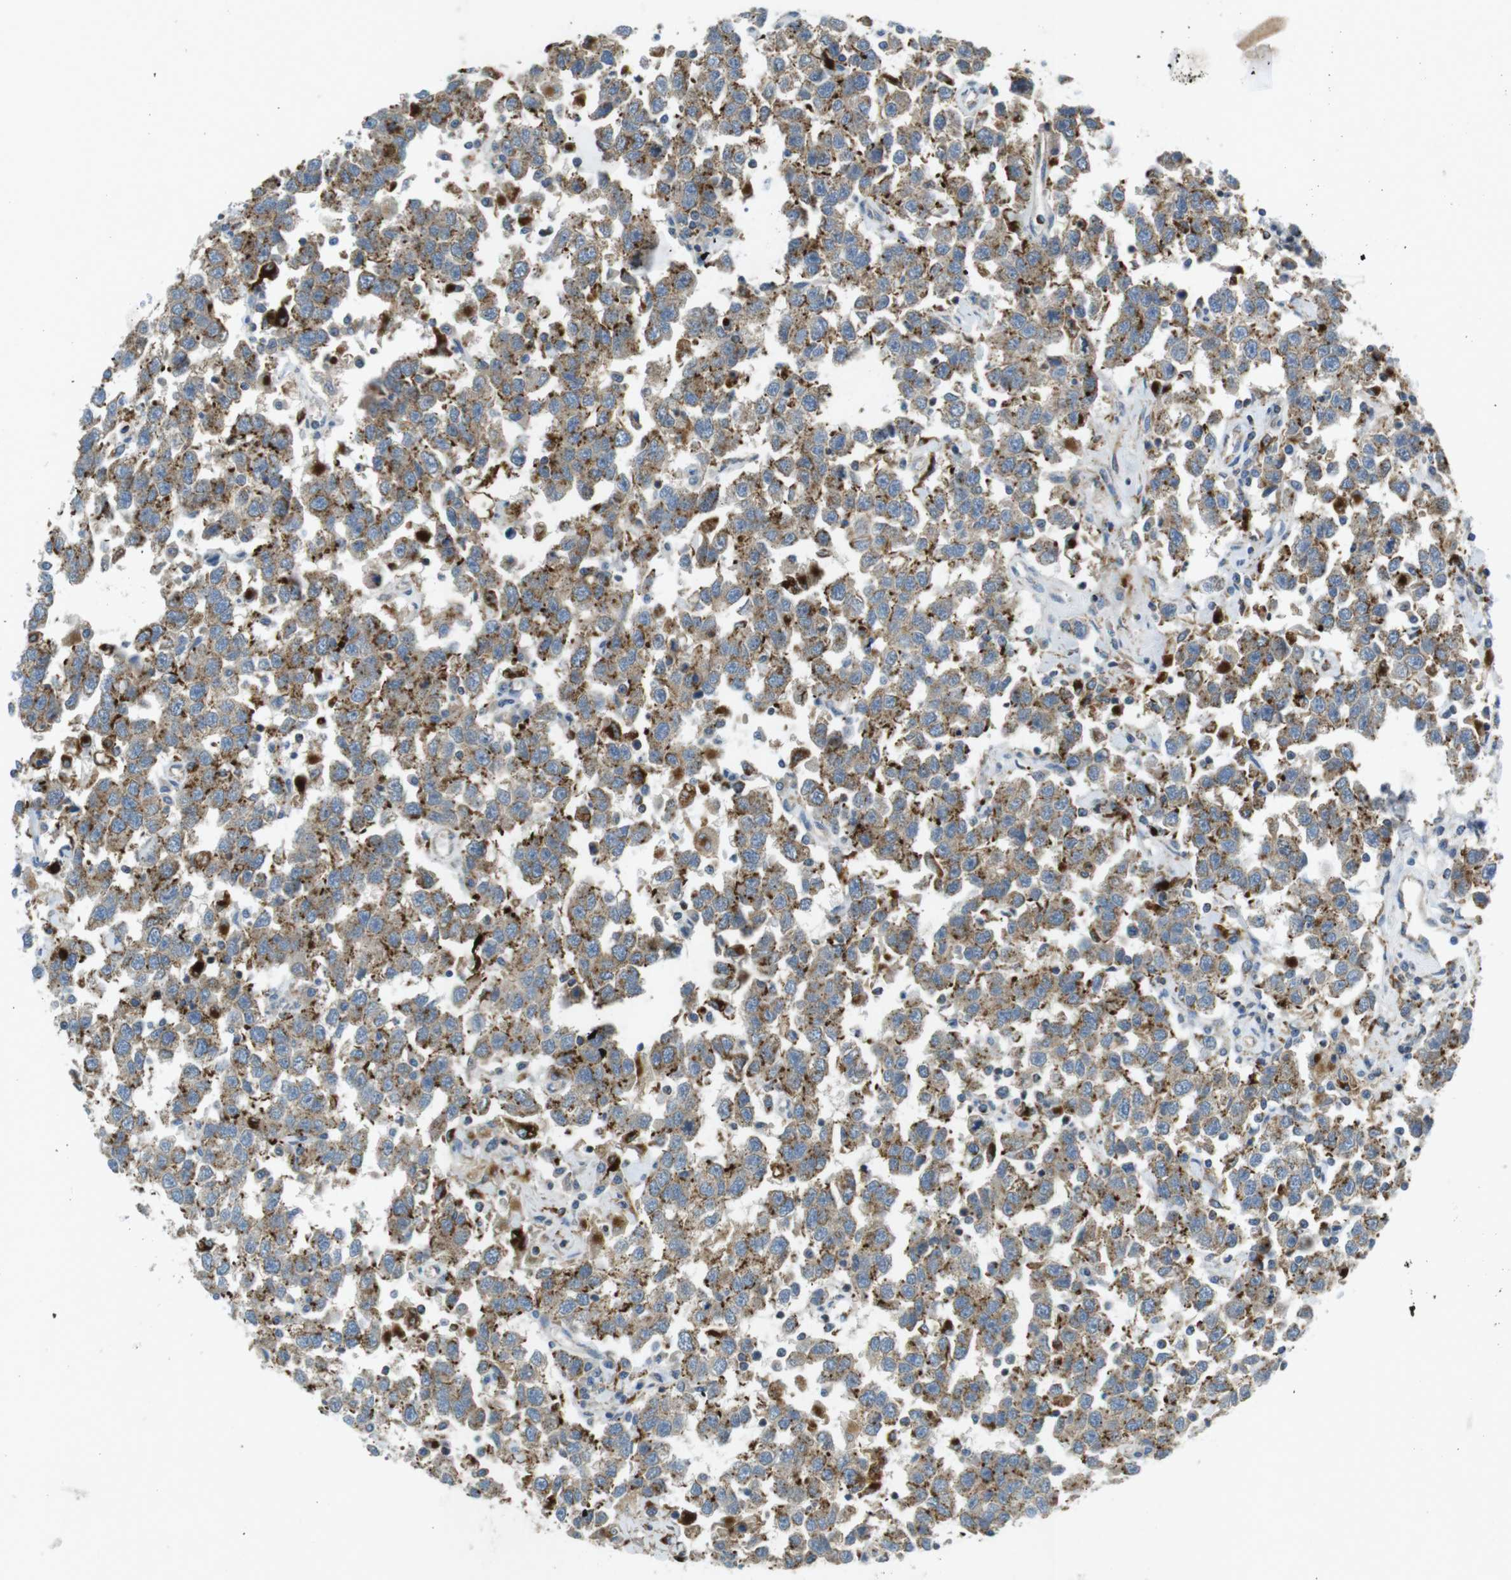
{"staining": {"intensity": "moderate", "quantity": ">75%", "location": "cytoplasmic/membranous"}, "tissue": "testis cancer", "cell_type": "Tumor cells", "image_type": "cancer", "snomed": [{"axis": "morphology", "description": "Seminoma, NOS"}, {"axis": "topography", "description": "Testis"}], "caption": "Seminoma (testis) stained with a protein marker shows moderate staining in tumor cells.", "gene": "LAMP1", "patient": {"sex": "male", "age": 41}}